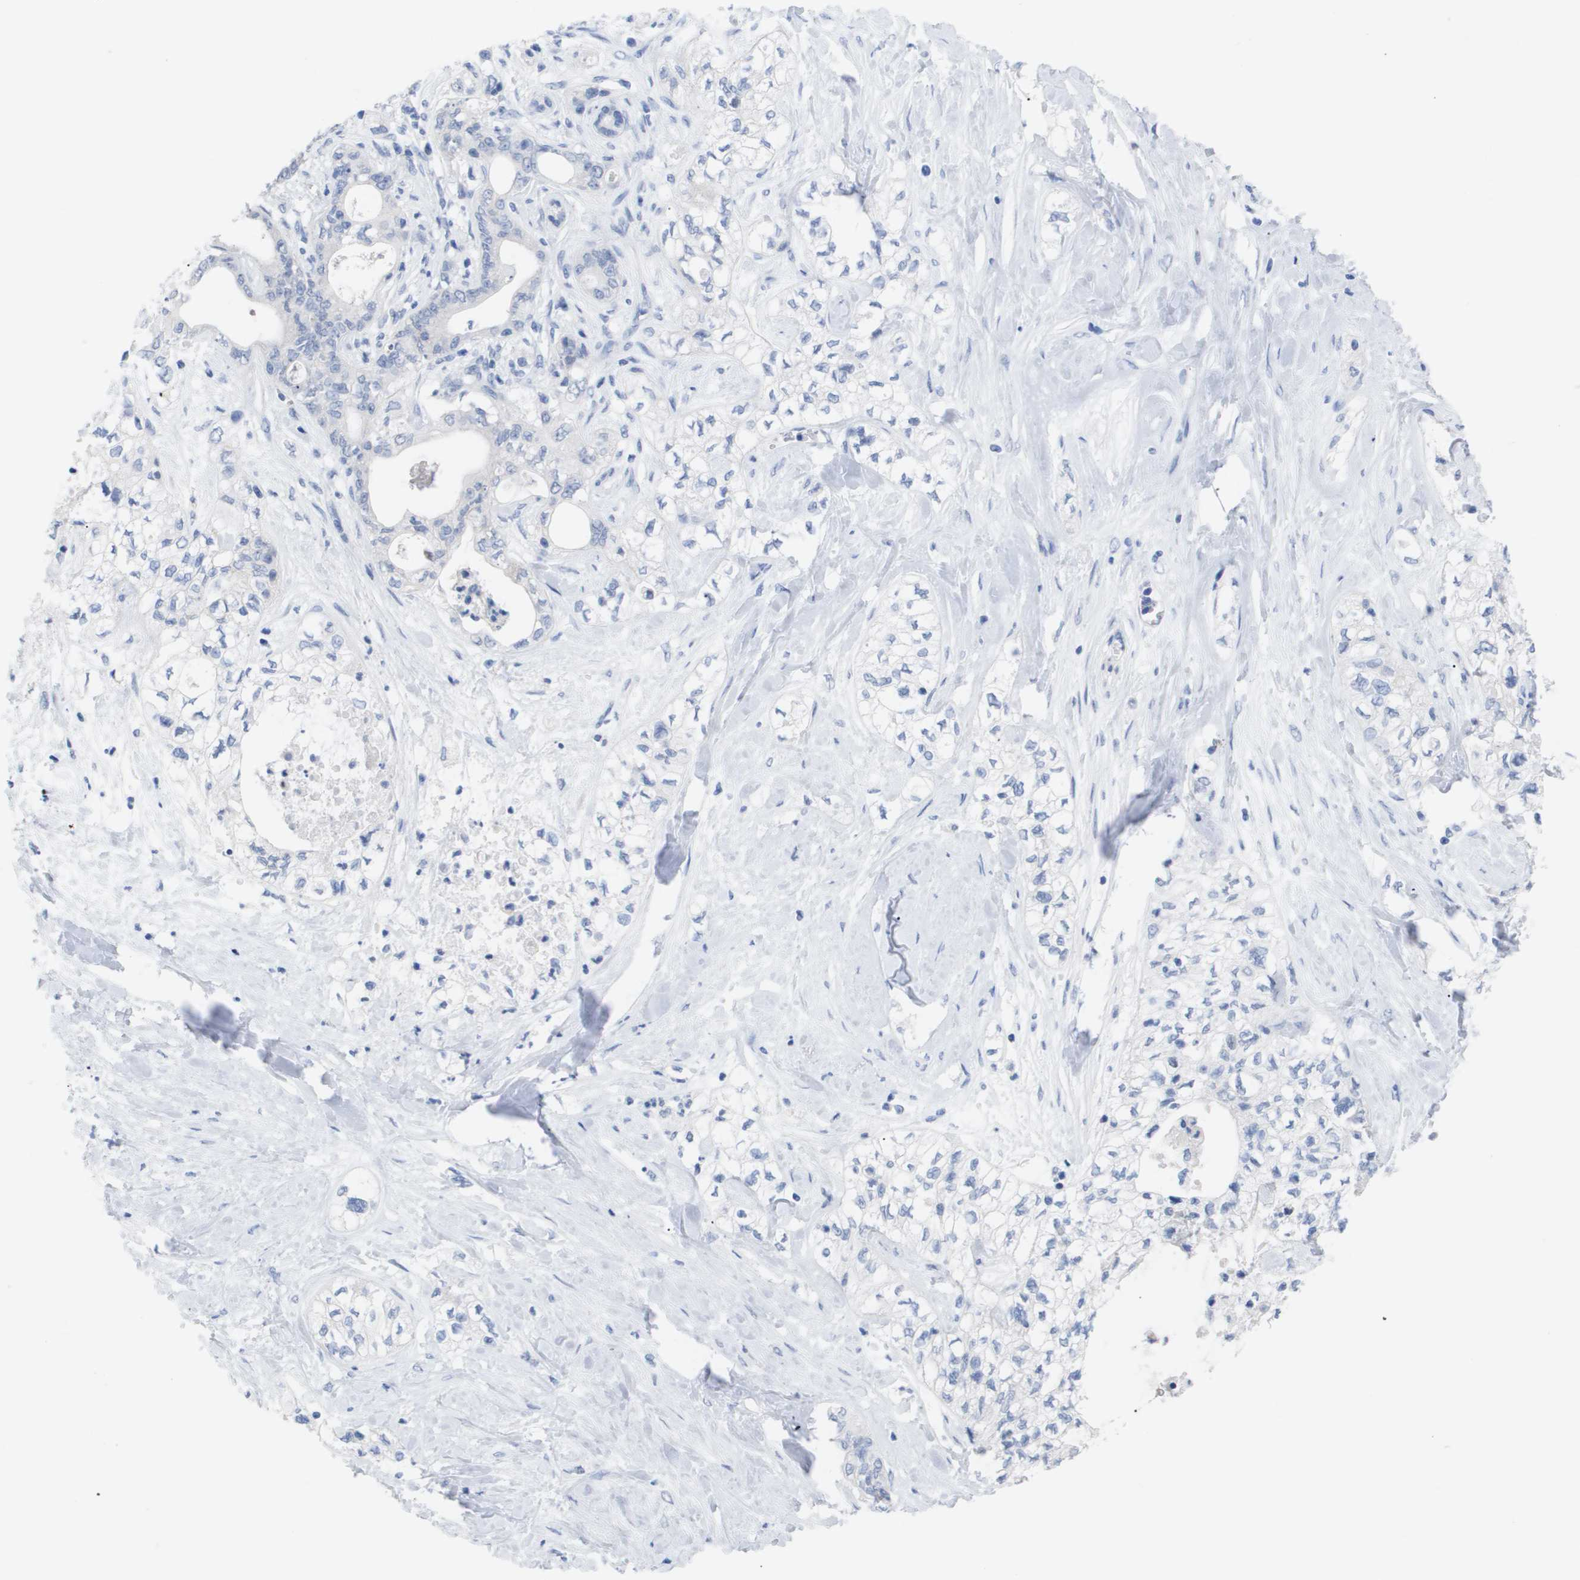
{"staining": {"intensity": "negative", "quantity": "none", "location": "none"}, "tissue": "pancreatic cancer", "cell_type": "Tumor cells", "image_type": "cancer", "snomed": [{"axis": "morphology", "description": "Adenocarcinoma, NOS"}, {"axis": "topography", "description": "Pancreas"}], "caption": "This is an immunohistochemistry image of human pancreatic adenocarcinoma. There is no expression in tumor cells.", "gene": "CAV3", "patient": {"sex": "male", "age": 70}}